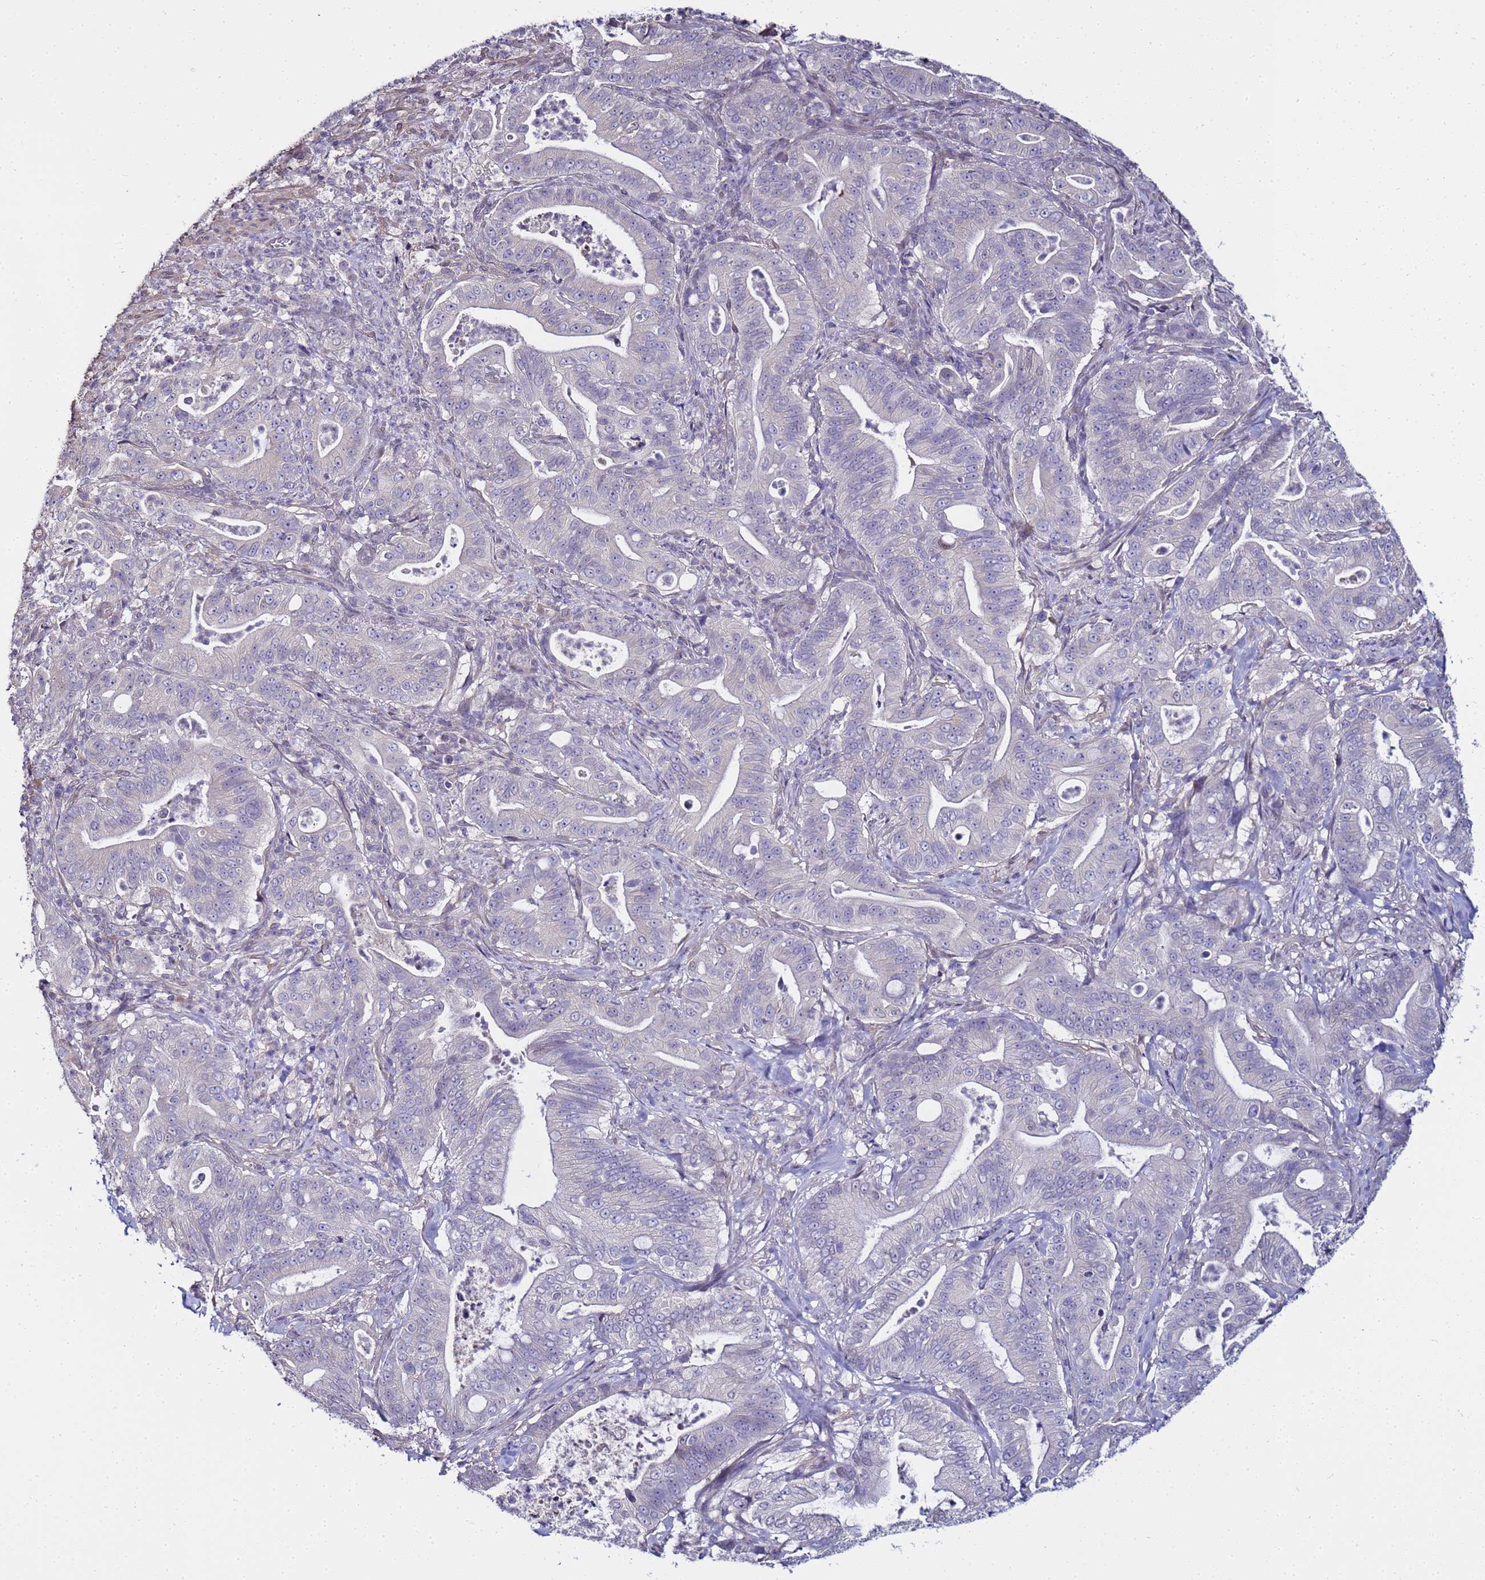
{"staining": {"intensity": "negative", "quantity": "none", "location": "none"}, "tissue": "pancreatic cancer", "cell_type": "Tumor cells", "image_type": "cancer", "snomed": [{"axis": "morphology", "description": "Adenocarcinoma, NOS"}, {"axis": "topography", "description": "Pancreas"}], "caption": "IHC micrograph of adenocarcinoma (pancreatic) stained for a protein (brown), which reveals no staining in tumor cells.", "gene": "FAM166B", "patient": {"sex": "male", "age": 71}}